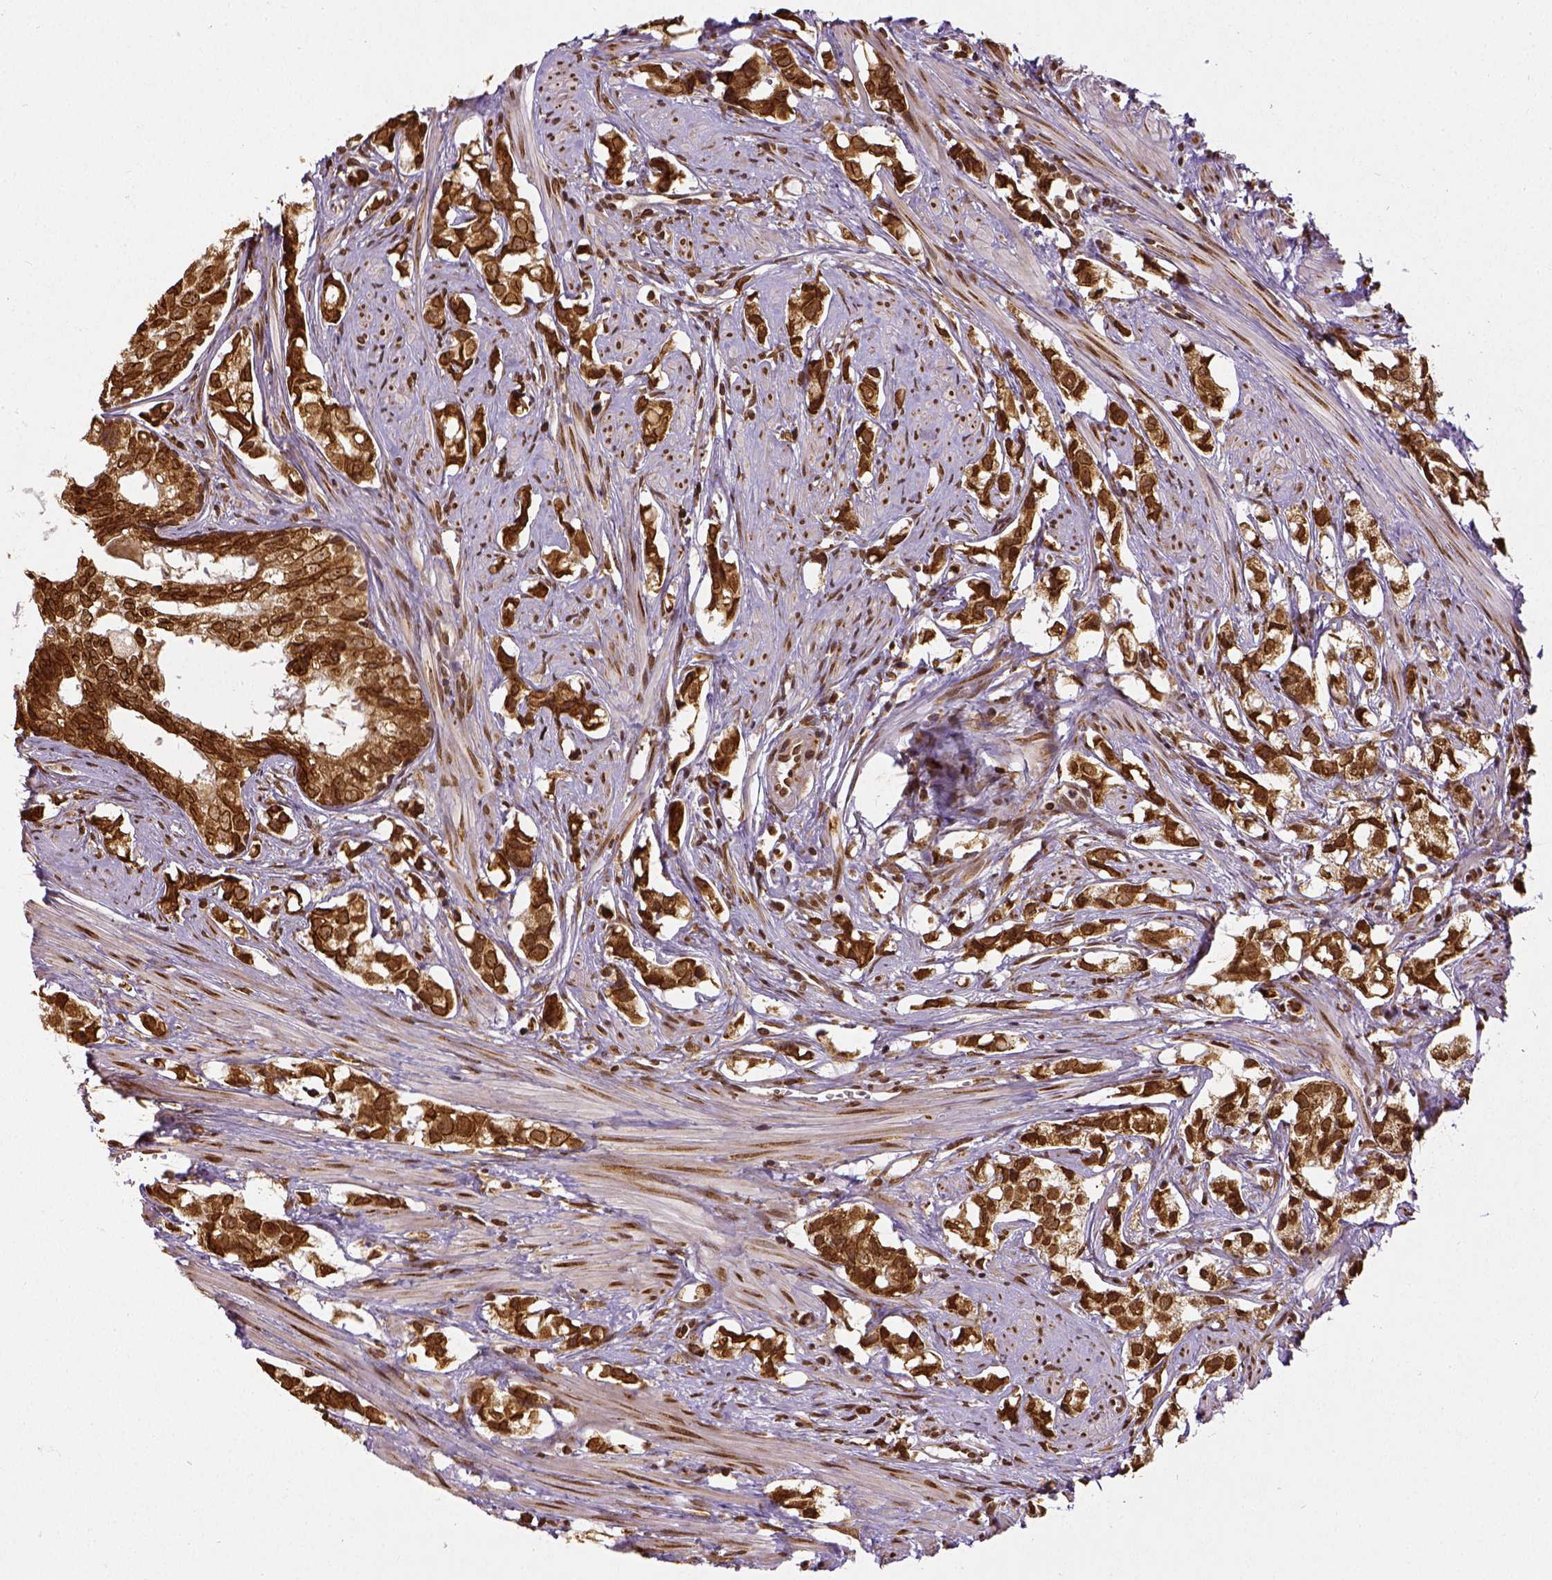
{"staining": {"intensity": "strong", "quantity": ">75%", "location": "cytoplasmic/membranous,nuclear"}, "tissue": "prostate cancer", "cell_type": "Tumor cells", "image_type": "cancer", "snomed": [{"axis": "morphology", "description": "Adenocarcinoma, High grade"}, {"axis": "topography", "description": "Prostate"}], "caption": "Strong cytoplasmic/membranous and nuclear staining for a protein is appreciated in approximately >75% of tumor cells of prostate cancer using IHC.", "gene": "MTDH", "patient": {"sex": "male", "age": 58}}